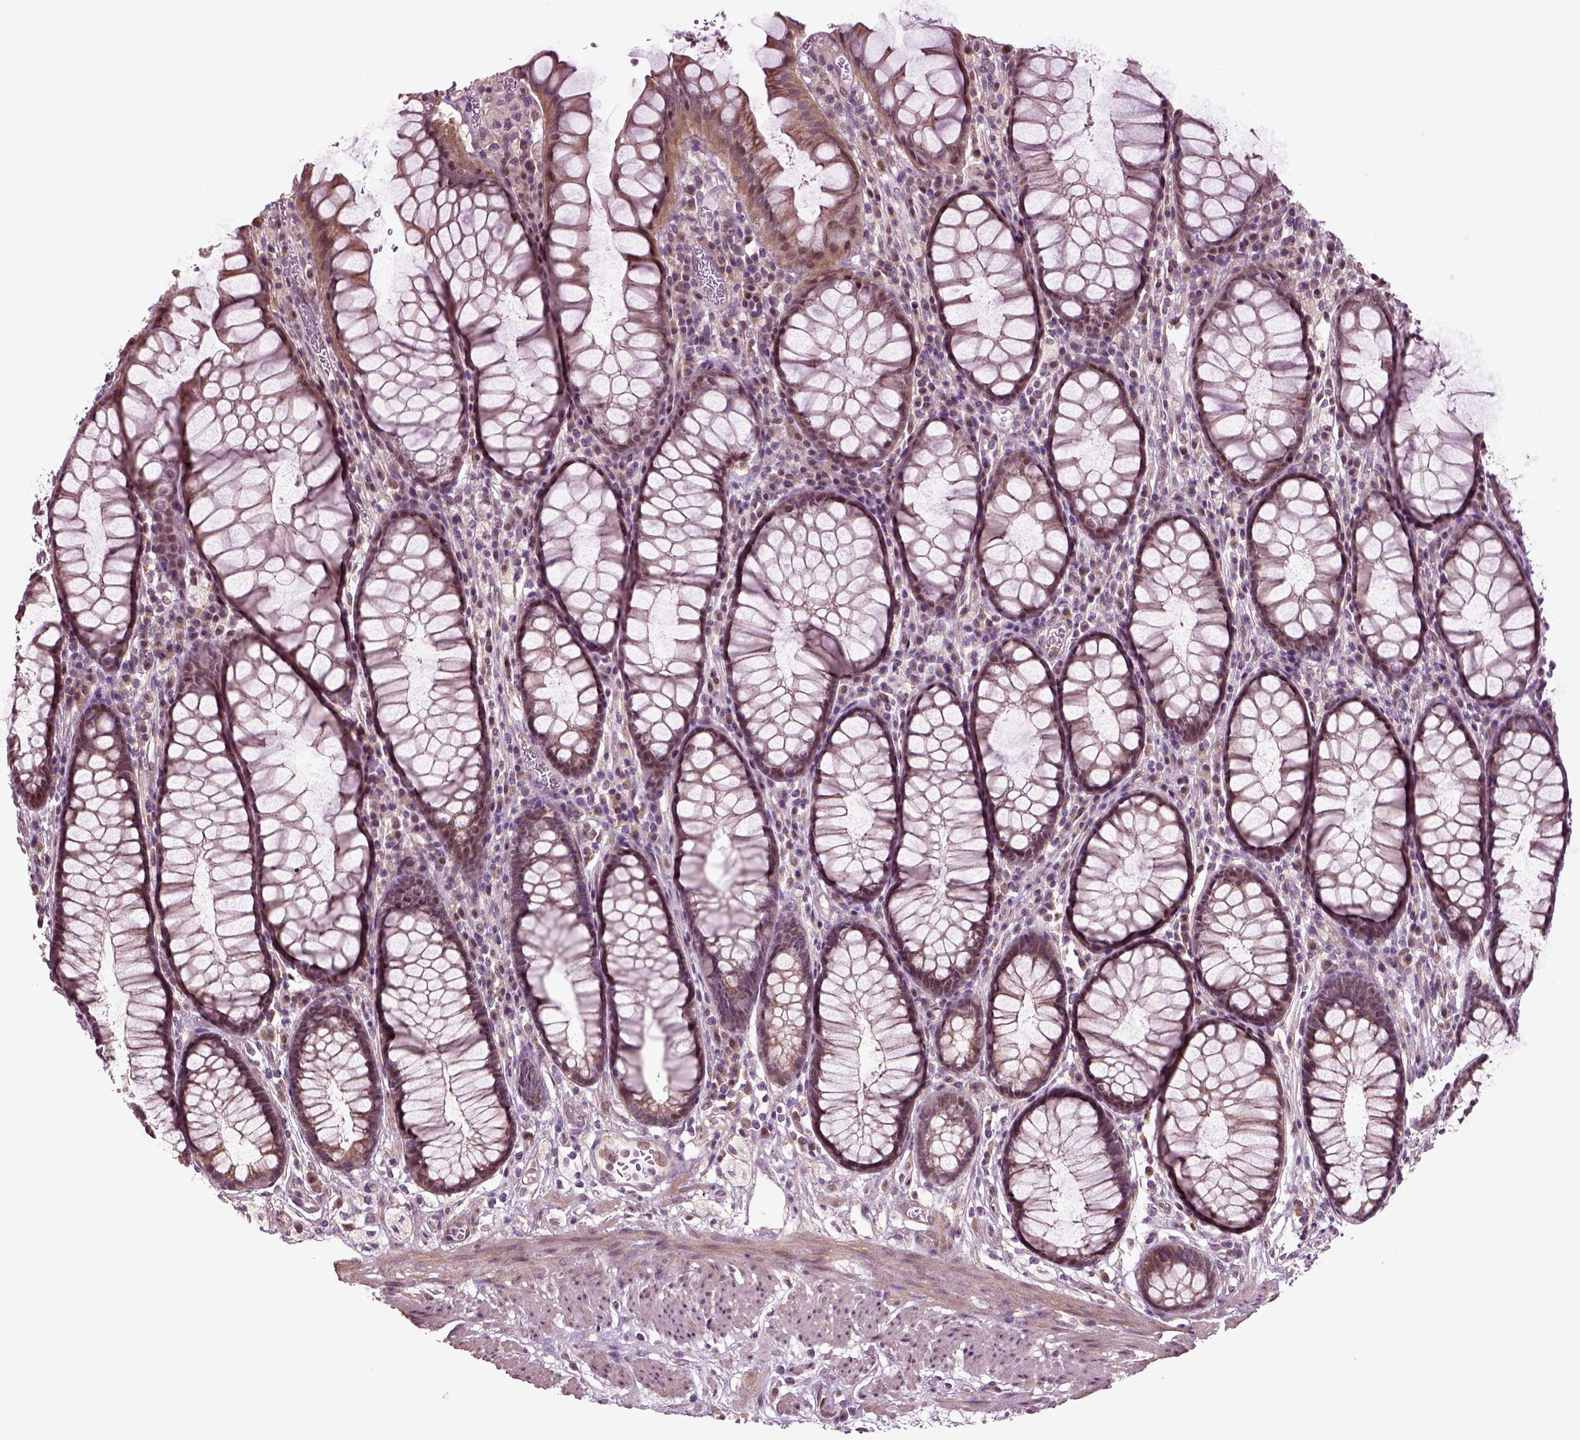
{"staining": {"intensity": "moderate", "quantity": ">75%", "location": "cytoplasmic/membranous"}, "tissue": "rectum", "cell_type": "Glandular cells", "image_type": "normal", "snomed": [{"axis": "morphology", "description": "Normal tissue, NOS"}, {"axis": "topography", "description": "Rectum"}], "caption": "The photomicrograph exhibits staining of unremarkable rectum, revealing moderate cytoplasmic/membranous protein positivity (brown color) within glandular cells.", "gene": "HAGHL", "patient": {"sex": "female", "age": 68}}